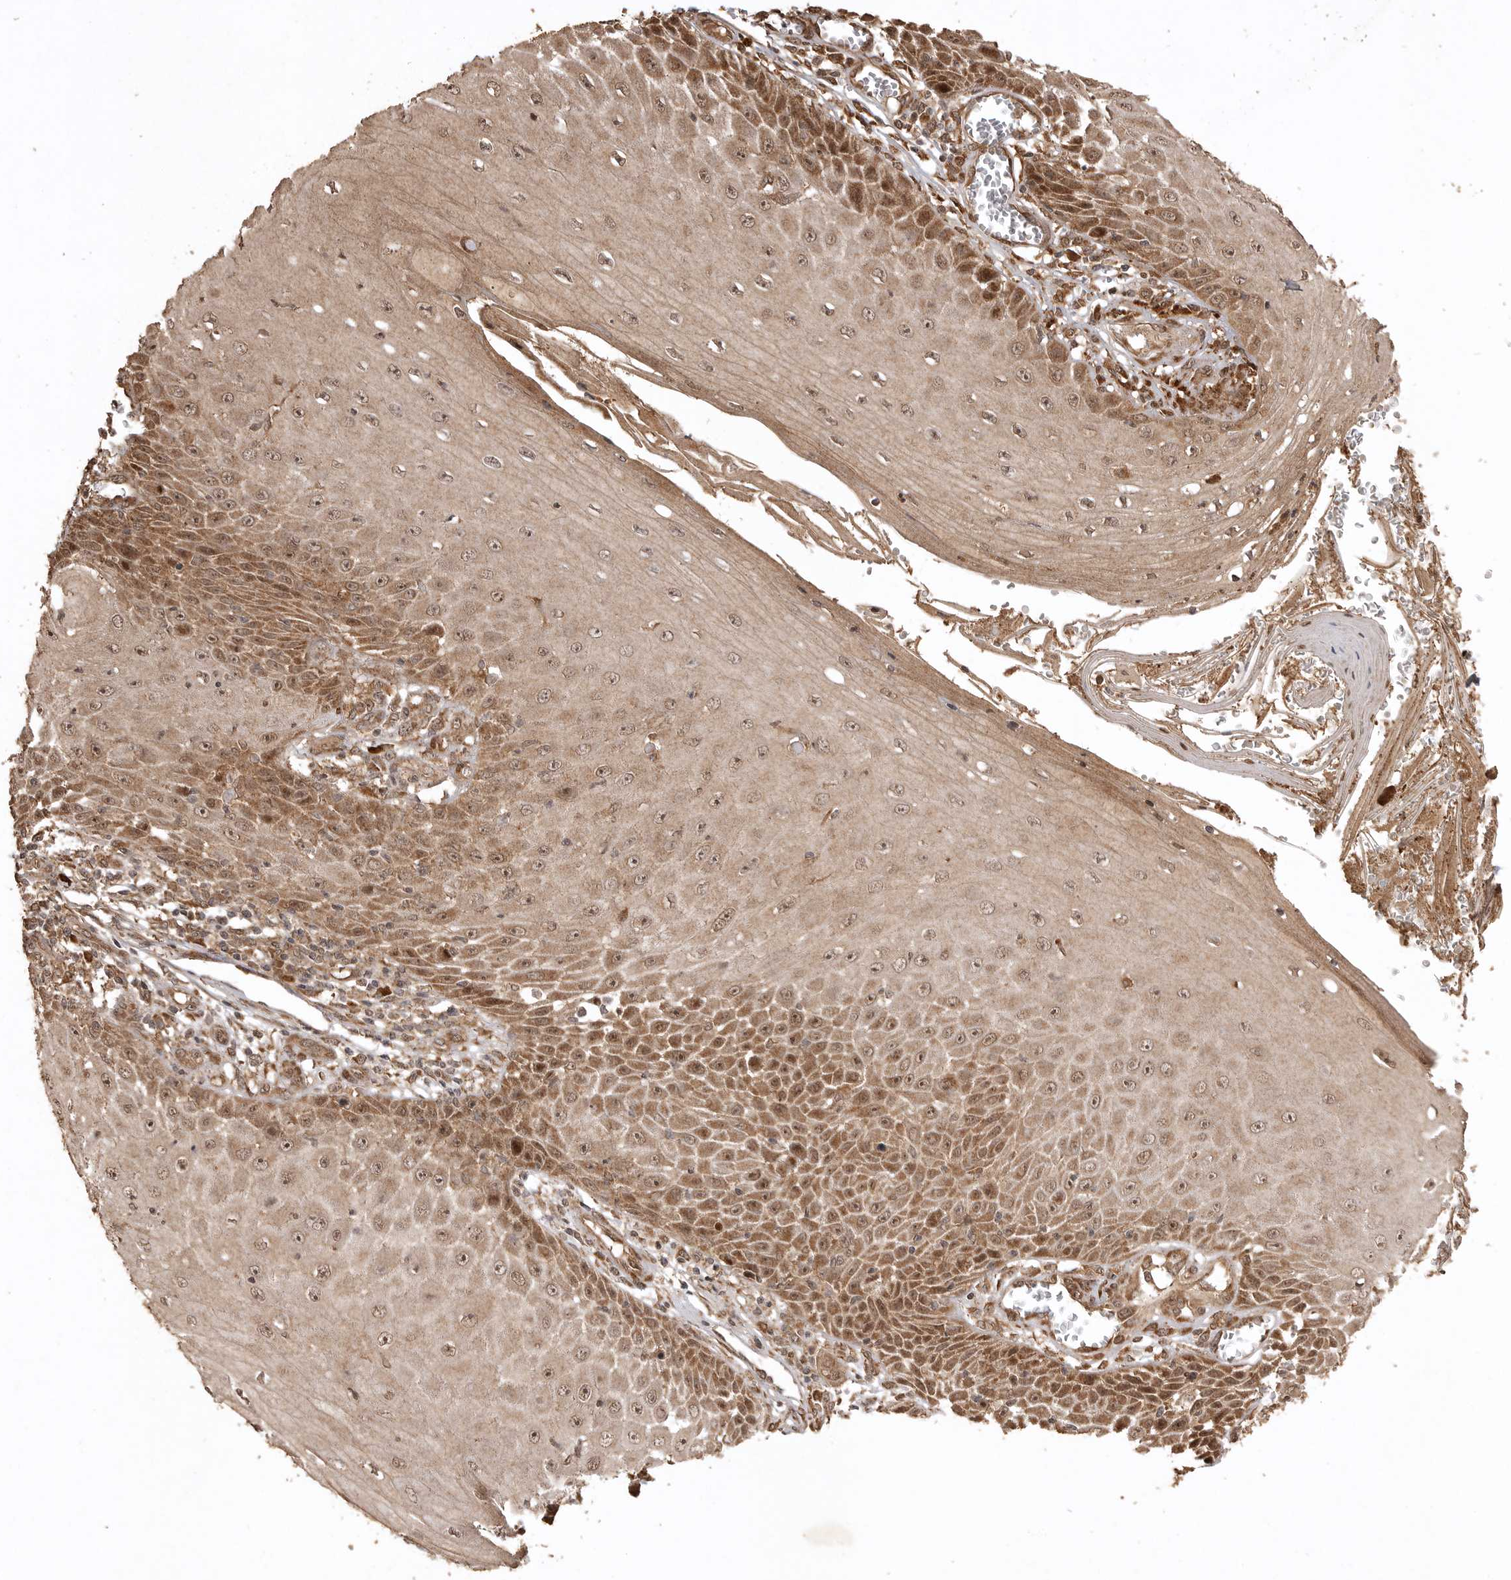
{"staining": {"intensity": "moderate", "quantity": ">75%", "location": "cytoplasmic/membranous,nuclear"}, "tissue": "skin cancer", "cell_type": "Tumor cells", "image_type": "cancer", "snomed": [{"axis": "morphology", "description": "Squamous cell carcinoma, NOS"}, {"axis": "topography", "description": "Skin"}], "caption": "This histopathology image reveals immunohistochemistry (IHC) staining of human squamous cell carcinoma (skin), with medium moderate cytoplasmic/membranous and nuclear staining in approximately >75% of tumor cells.", "gene": "BOC", "patient": {"sex": "female", "age": 73}}